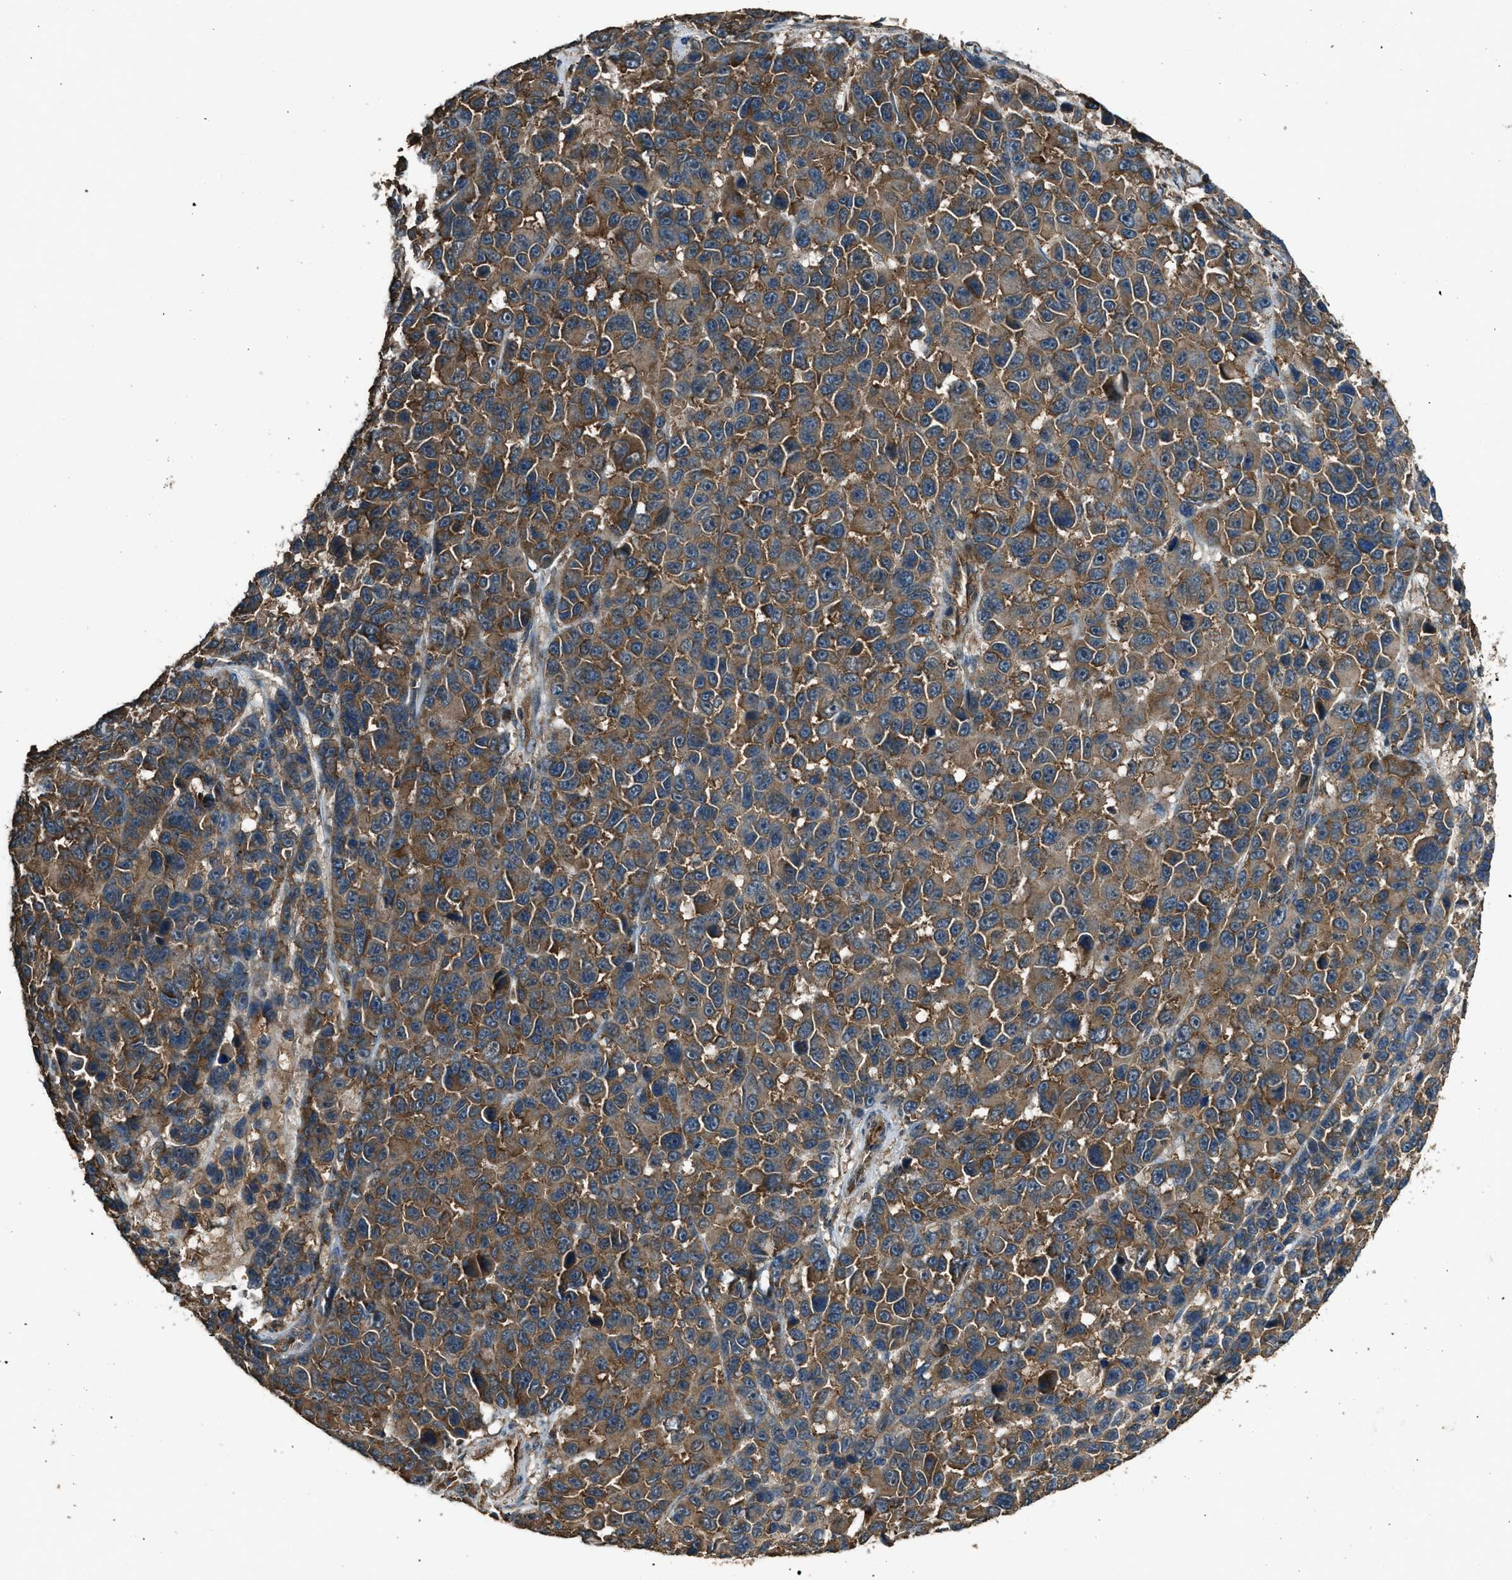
{"staining": {"intensity": "moderate", "quantity": ">75%", "location": "cytoplasmic/membranous"}, "tissue": "melanoma", "cell_type": "Tumor cells", "image_type": "cancer", "snomed": [{"axis": "morphology", "description": "Malignant melanoma, NOS"}, {"axis": "topography", "description": "Skin"}], "caption": "Melanoma stained for a protein (brown) displays moderate cytoplasmic/membranous positive staining in about >75% of tumor cells.", "gene": "MAP3K8", "patient": {"sex": "male", "age": 53}}